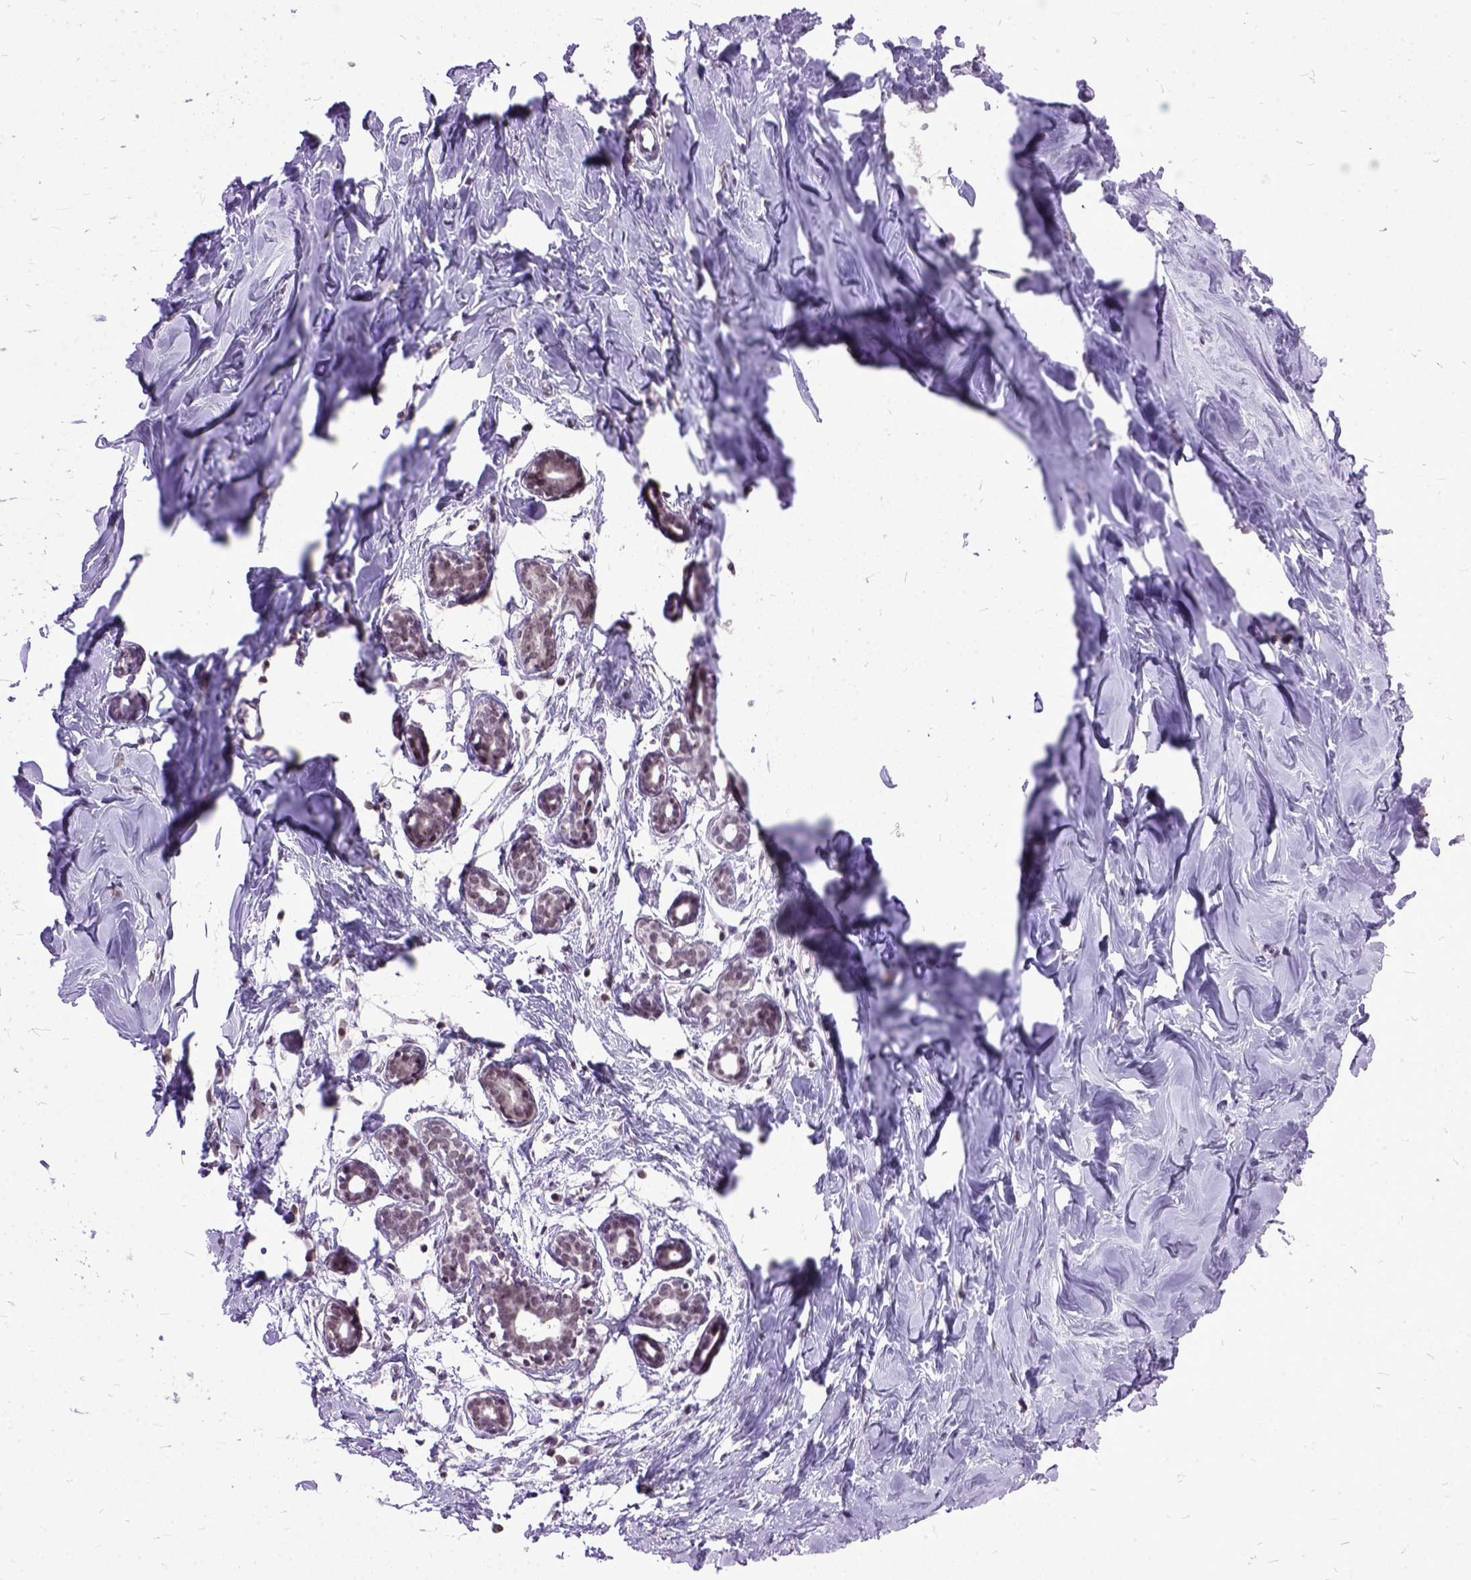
{"staining": {"intensity": "moderate", "quantity": ">75%", "location": "nuclear"}, "tissue": "breast", "cell_type": "Adipocytes", "image_type": "normal", "snomed": [{"axis": "morphology", "description": "Normal tissue, NOS"}, {"axis": "topography", "description": "Breast"}], "caption": "IHC (DAB (3,3'-diaminobenzidine)) staining of benign human breast exhibits moderate nuclear protein expression in approximately >75% of adipocytes.", "gene": "ORC5", "patient": {"sex": "female", "age": 27}}